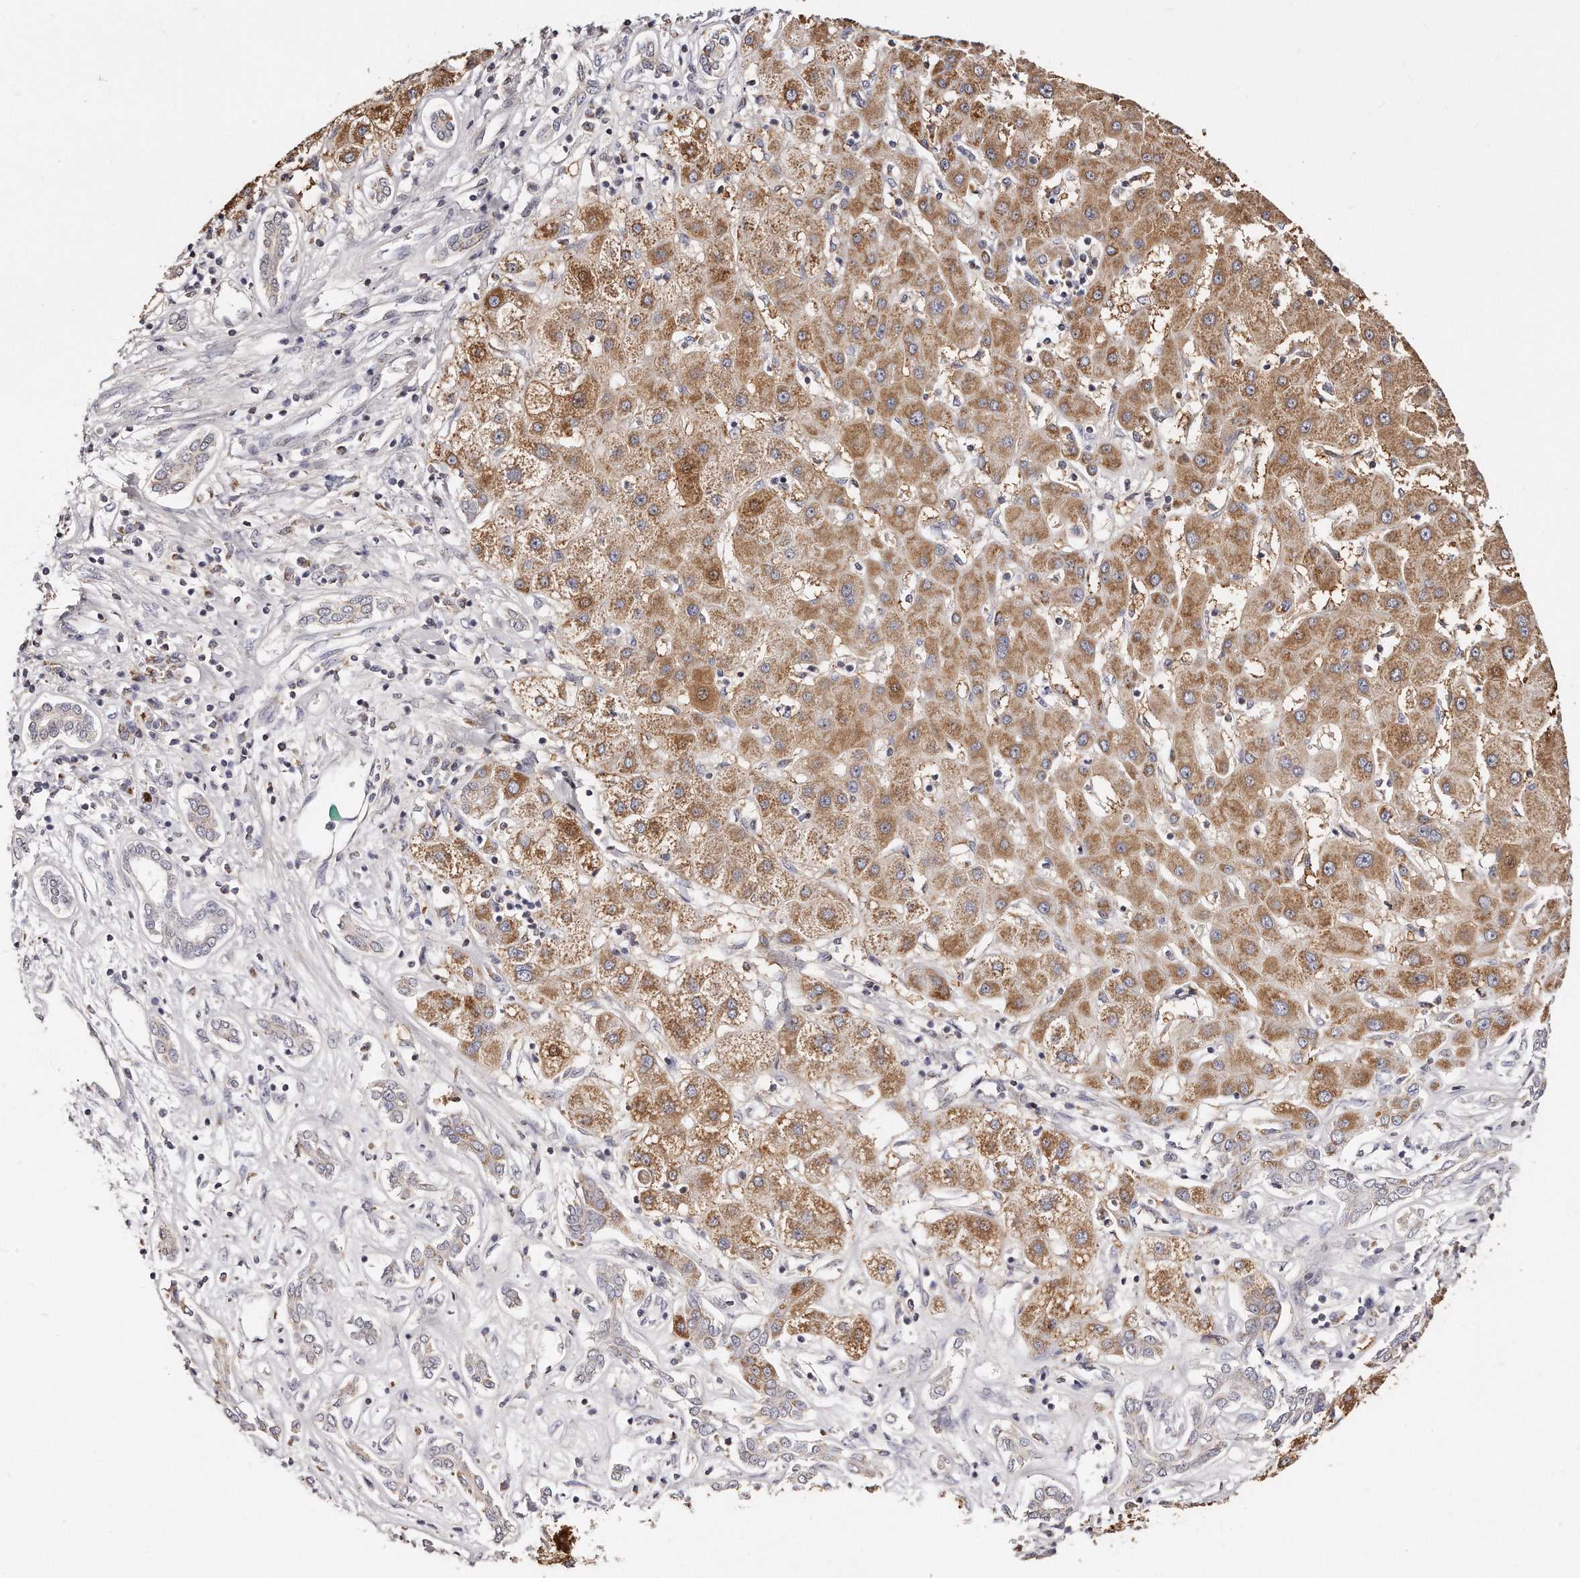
{"staining": {"intensity": "moderate", "quantity": ">75%", "location": "cytoplasmic/membranous"}, "tissue": "liver cancer", "cell_type": "Tumor cells", "image_type": "cancer", "snomed": [{"axis": "morphology", "description": "Carcinoma, Hepatocellular, NOS"}, {"axis": "topography", "description": "Liver"}], "caption": "Immunohistochemical staining of human liver cancer demonstrates medium levels of moderate cytoplasmic/membranous expression in about >75% of tumor cells.", "gene": "RTKN", "patient": {"sex": "male", "age": 65}}